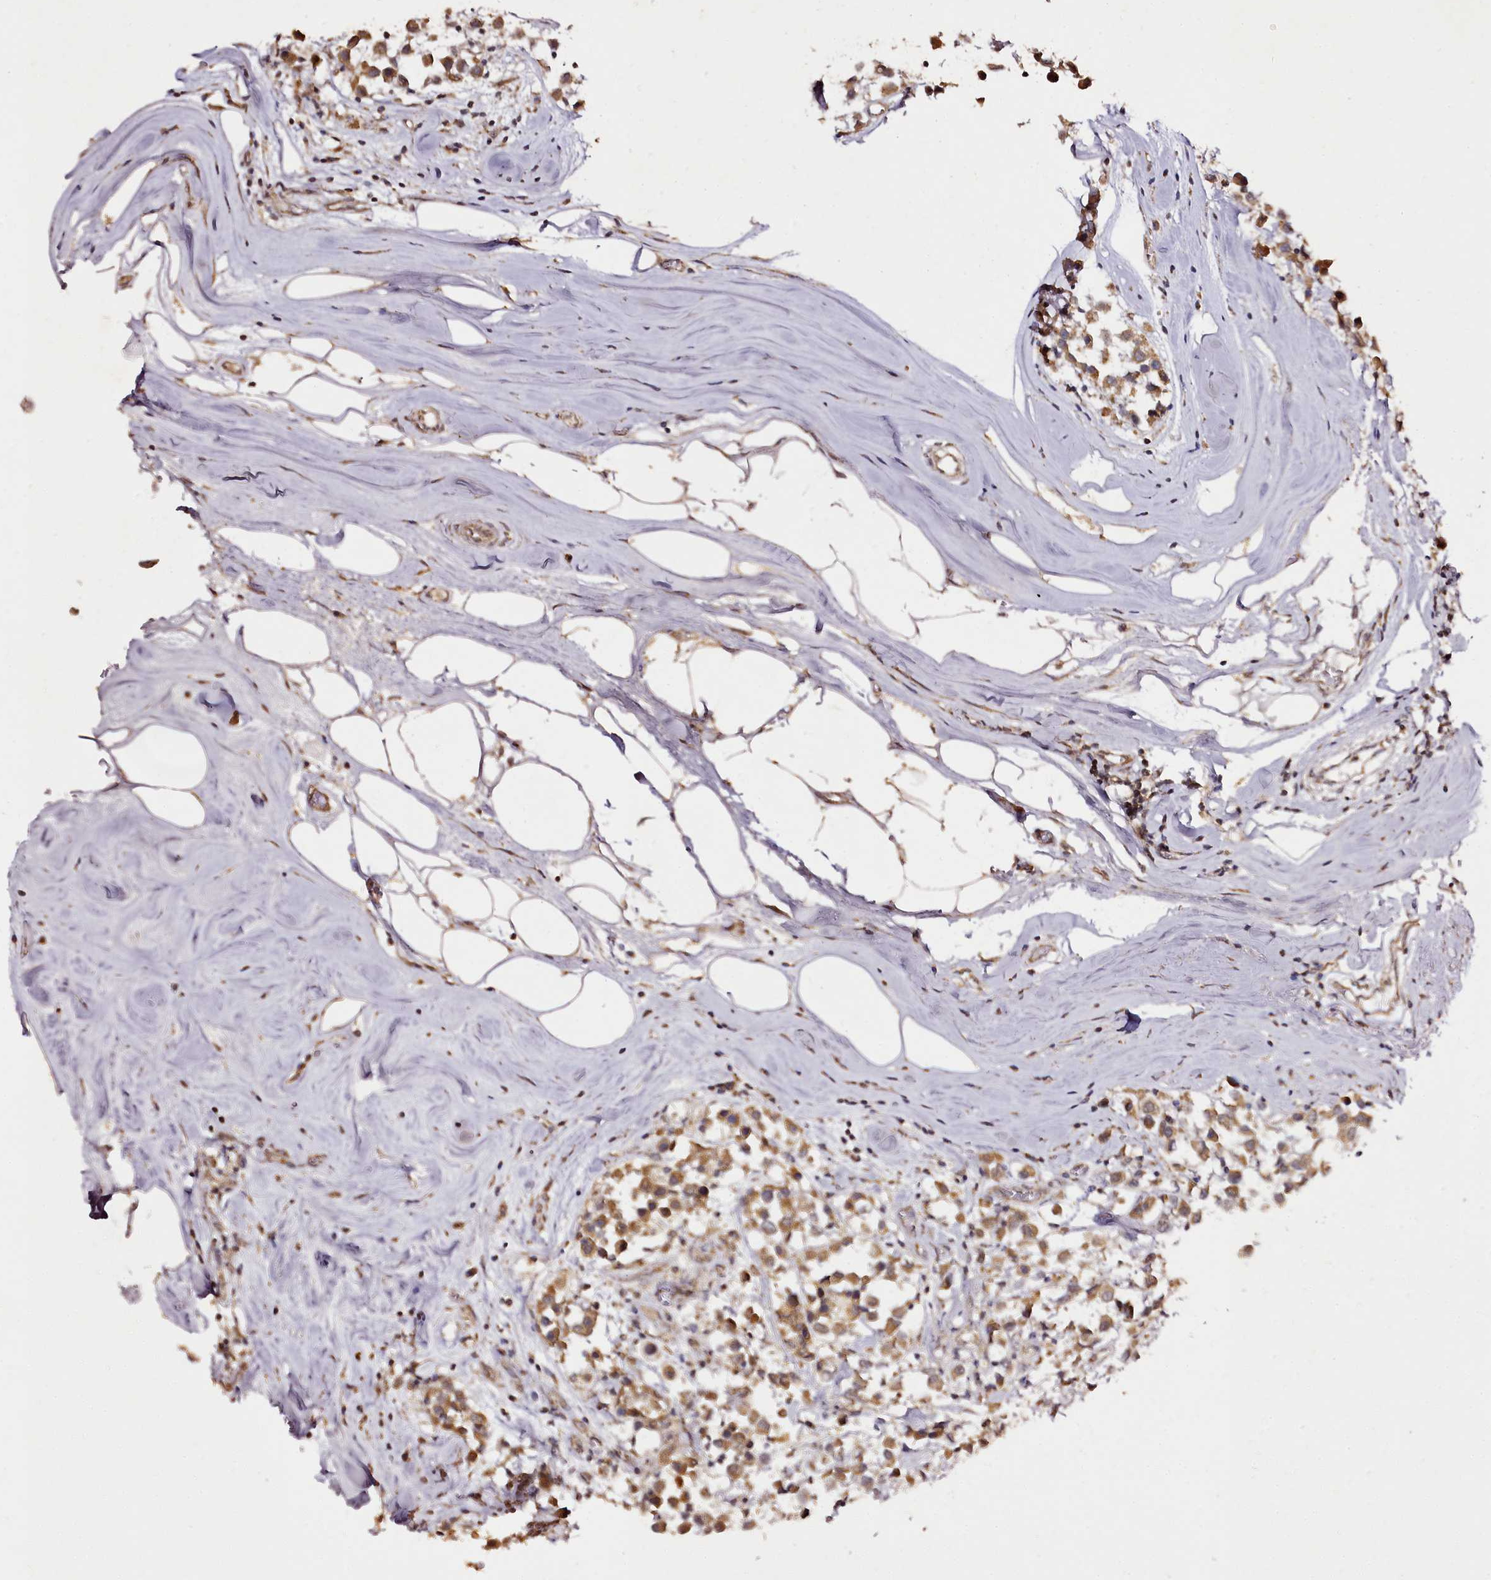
{"staining": {"intensity": "moderate", "quantity": ">75%", "location": "cytoplasmic/membranous"}, "tissue": "breast cancer", "cell_type": "Tumor cells", "image_type": "cancer", "snomed": [{"axis": "morphology", "description": "Duct carcinoma"}, {"axis": "topography", "description": "Breast"}], "caption": "Intraductal carcinoma (breast) tissue demonstrates moderate cytoplasmic/membranous staining in approximately >75% of tumor cells", "gene": "EDIL3", "patient": {"sex": "female", "age": 61}}